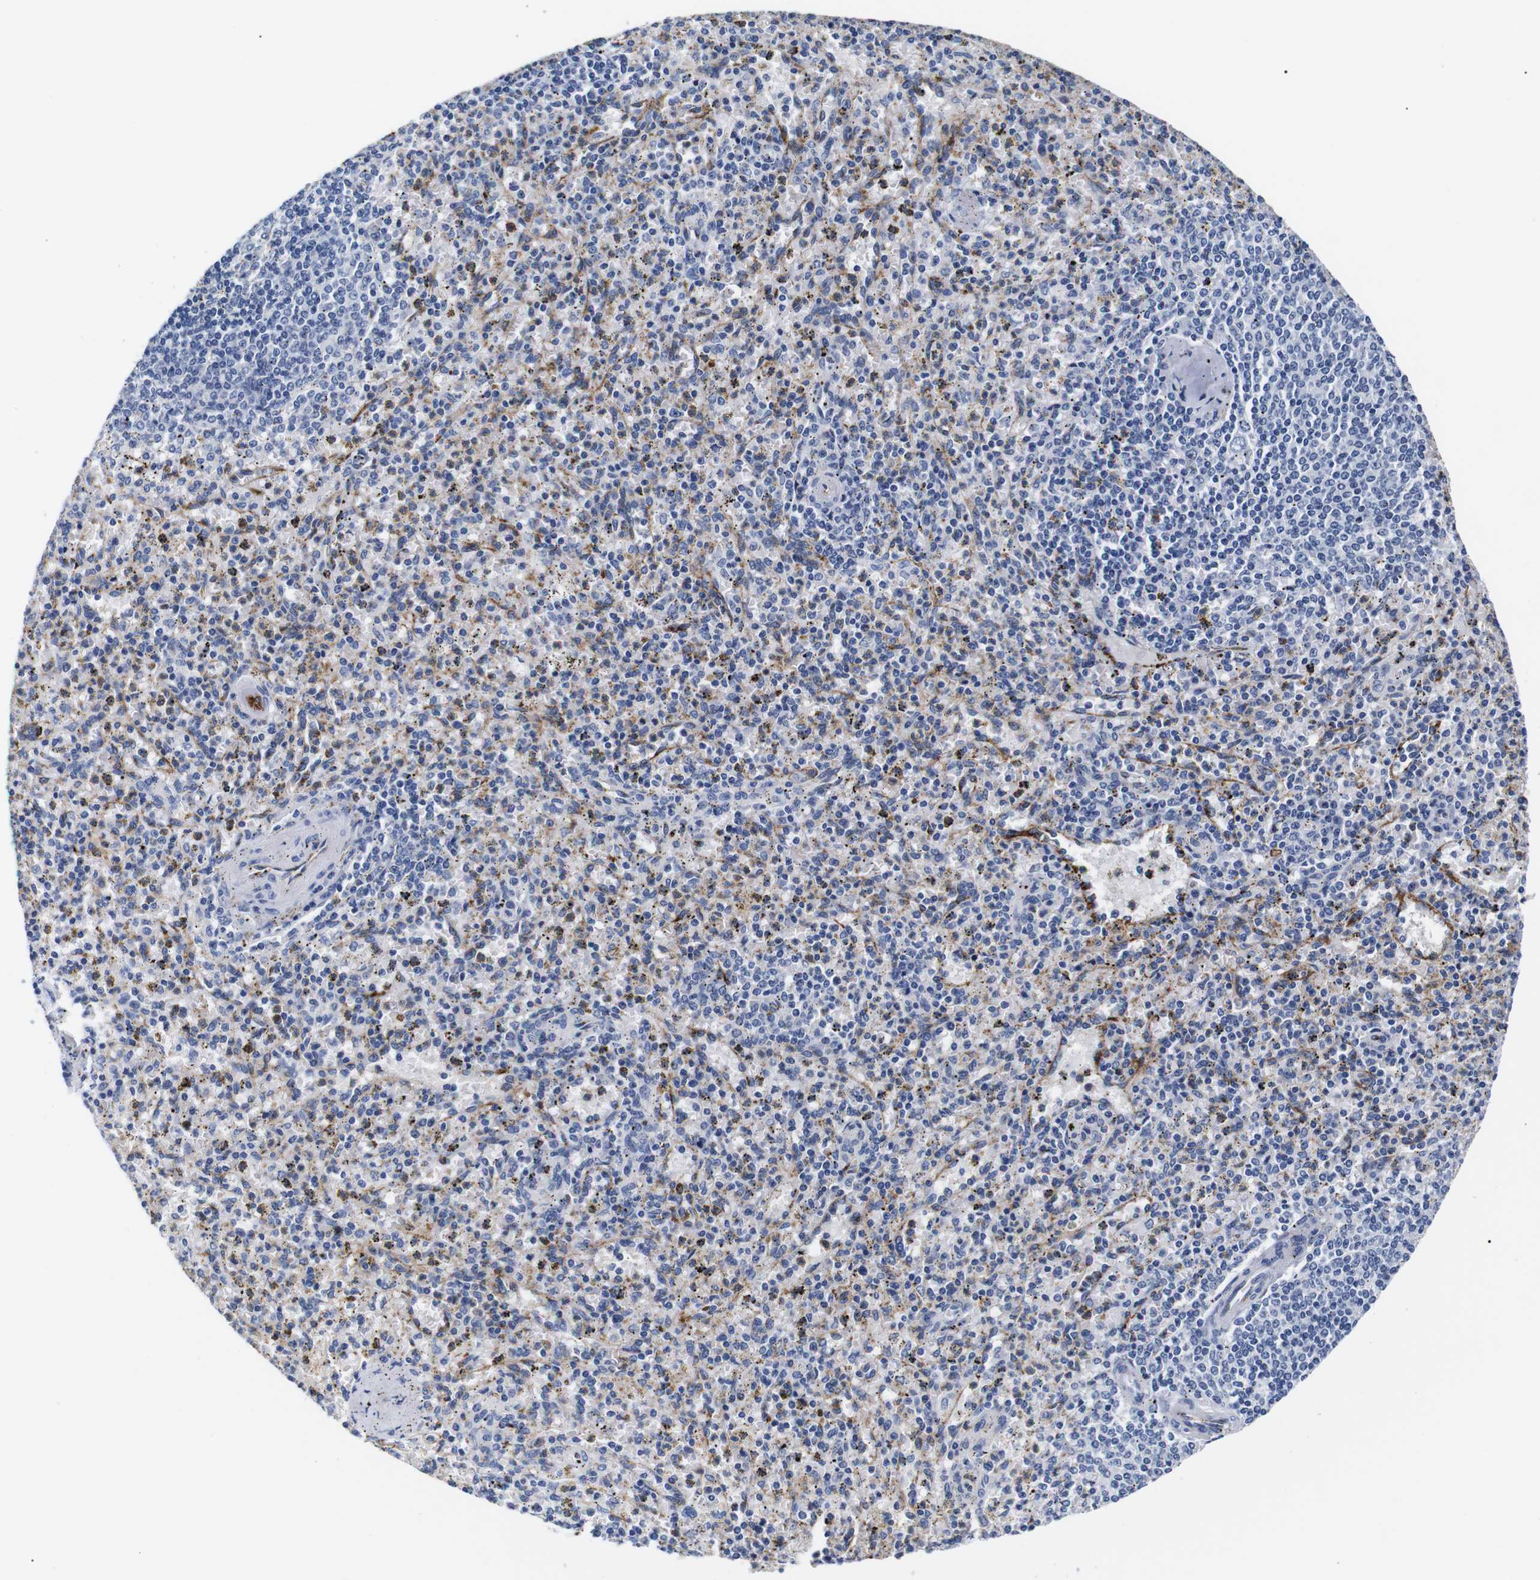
{"staining": {"intensity": "negative", "quantity": "none", "location": "none"}, "tissue": "spleen", "cell_type": "Cells in red pulp", "image_type": "normal", "snomed": [{"axis": "morphology", "description": "Normal tissue, NOS"}, {"axis": "topography", "description": "Spleen"}], "caption": "Immunohistochemistry histopathology image of unremarkable spleen stained for a protein (brown), which demonstrates no positivity in cells in red pulp.", "gene": "MUC4", "patient": {"sex": "male", "age": 72}}